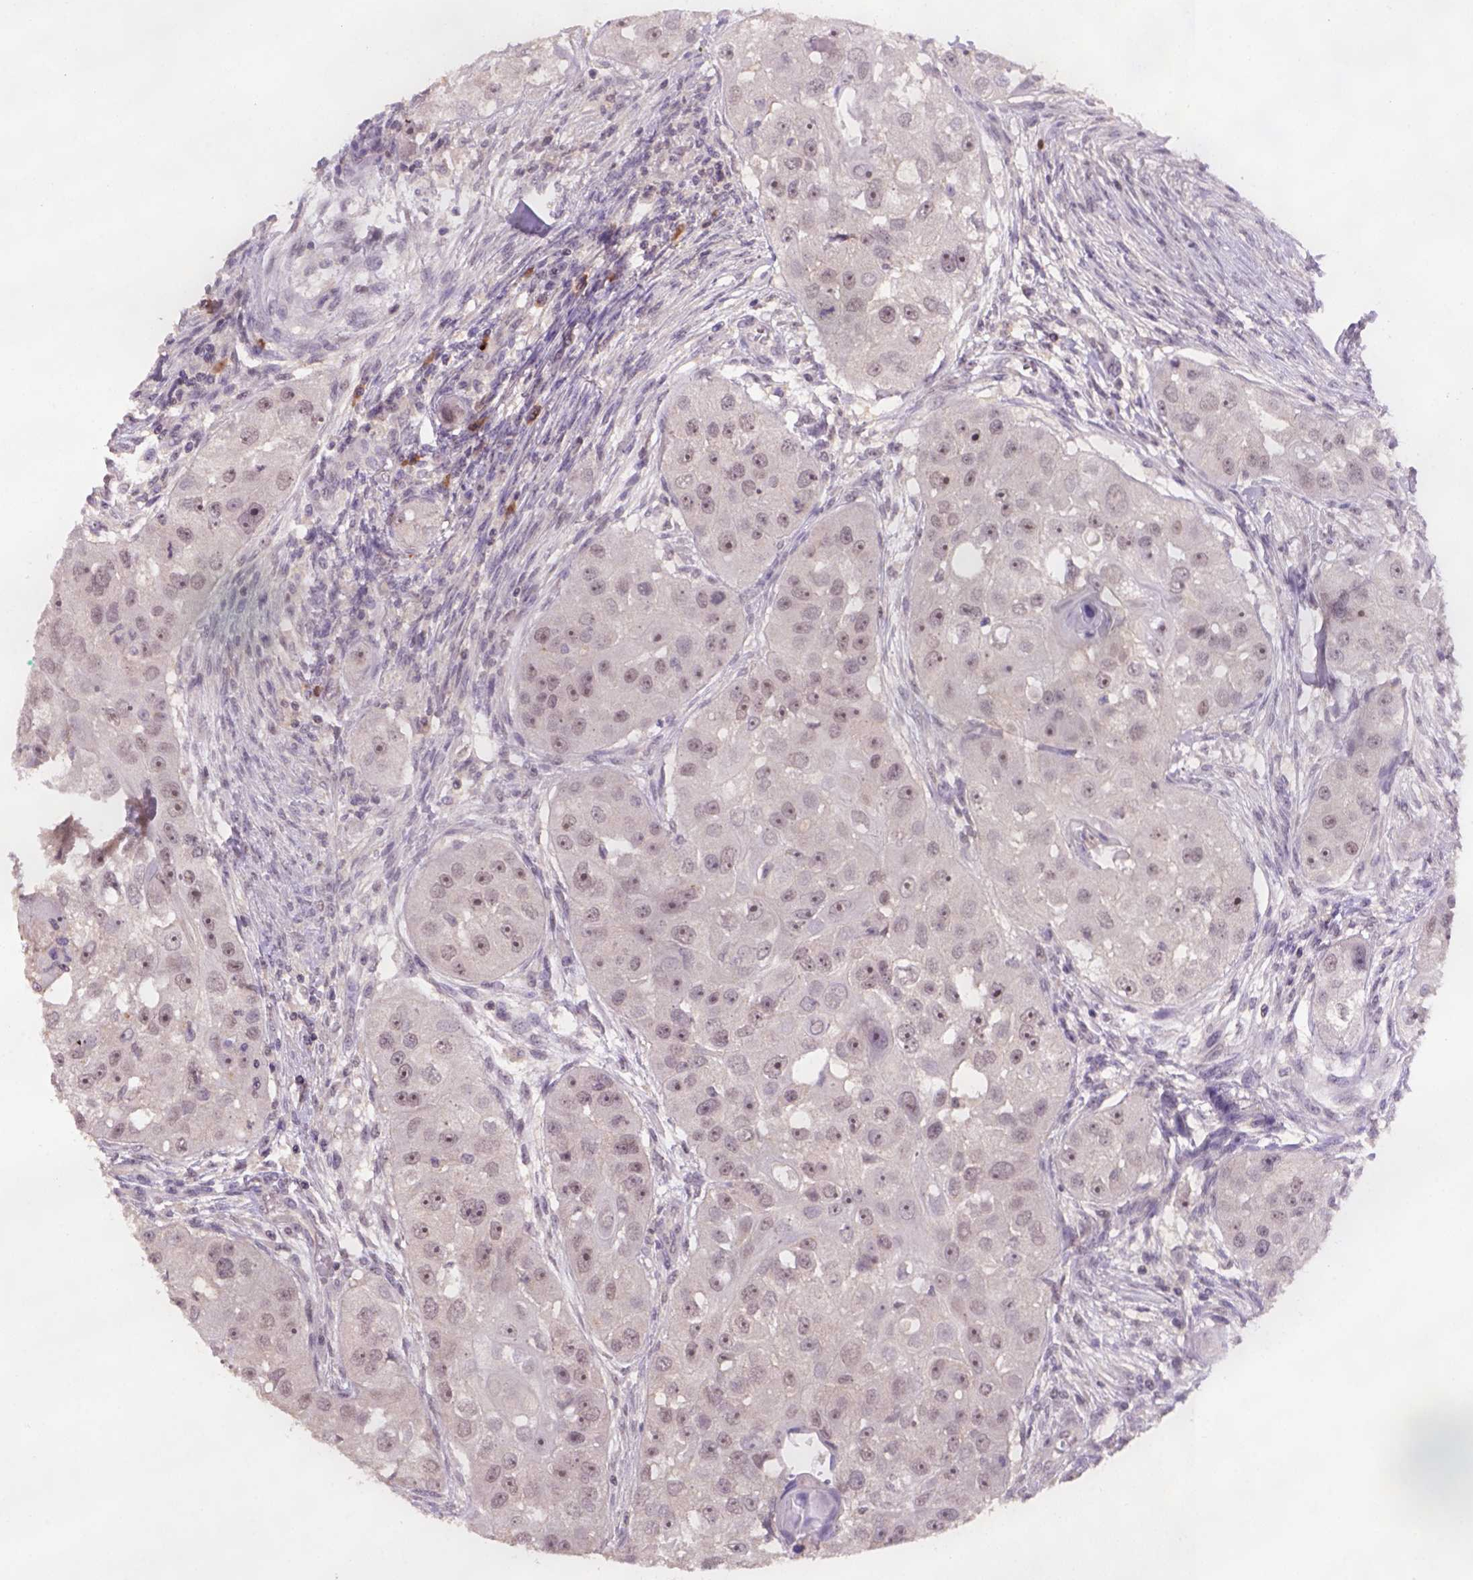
{"staining": {"intensity": "weak", "quantity": ">75%", "location": "cytoplasmic/membranous,nuclear"}, "tissue": "head and neck cancer", "cell_type": "Tumor cells", "image_type": "cancer", "snomed": [{"axis": "morphology", "description": "Squamous cell carcinoma, NOS"}, {"axis": "topography", "description": "Head-Neck"}], "caption": "Brown immunohistochemical staining in head and neck cancer (squamous cell carcinoma) reveals weak cytoplasmic/membranous and nuclear staining in about >75% of tumor cells.", "gene": "SCML4", "patient": {"sex": "male", "age": 51}}